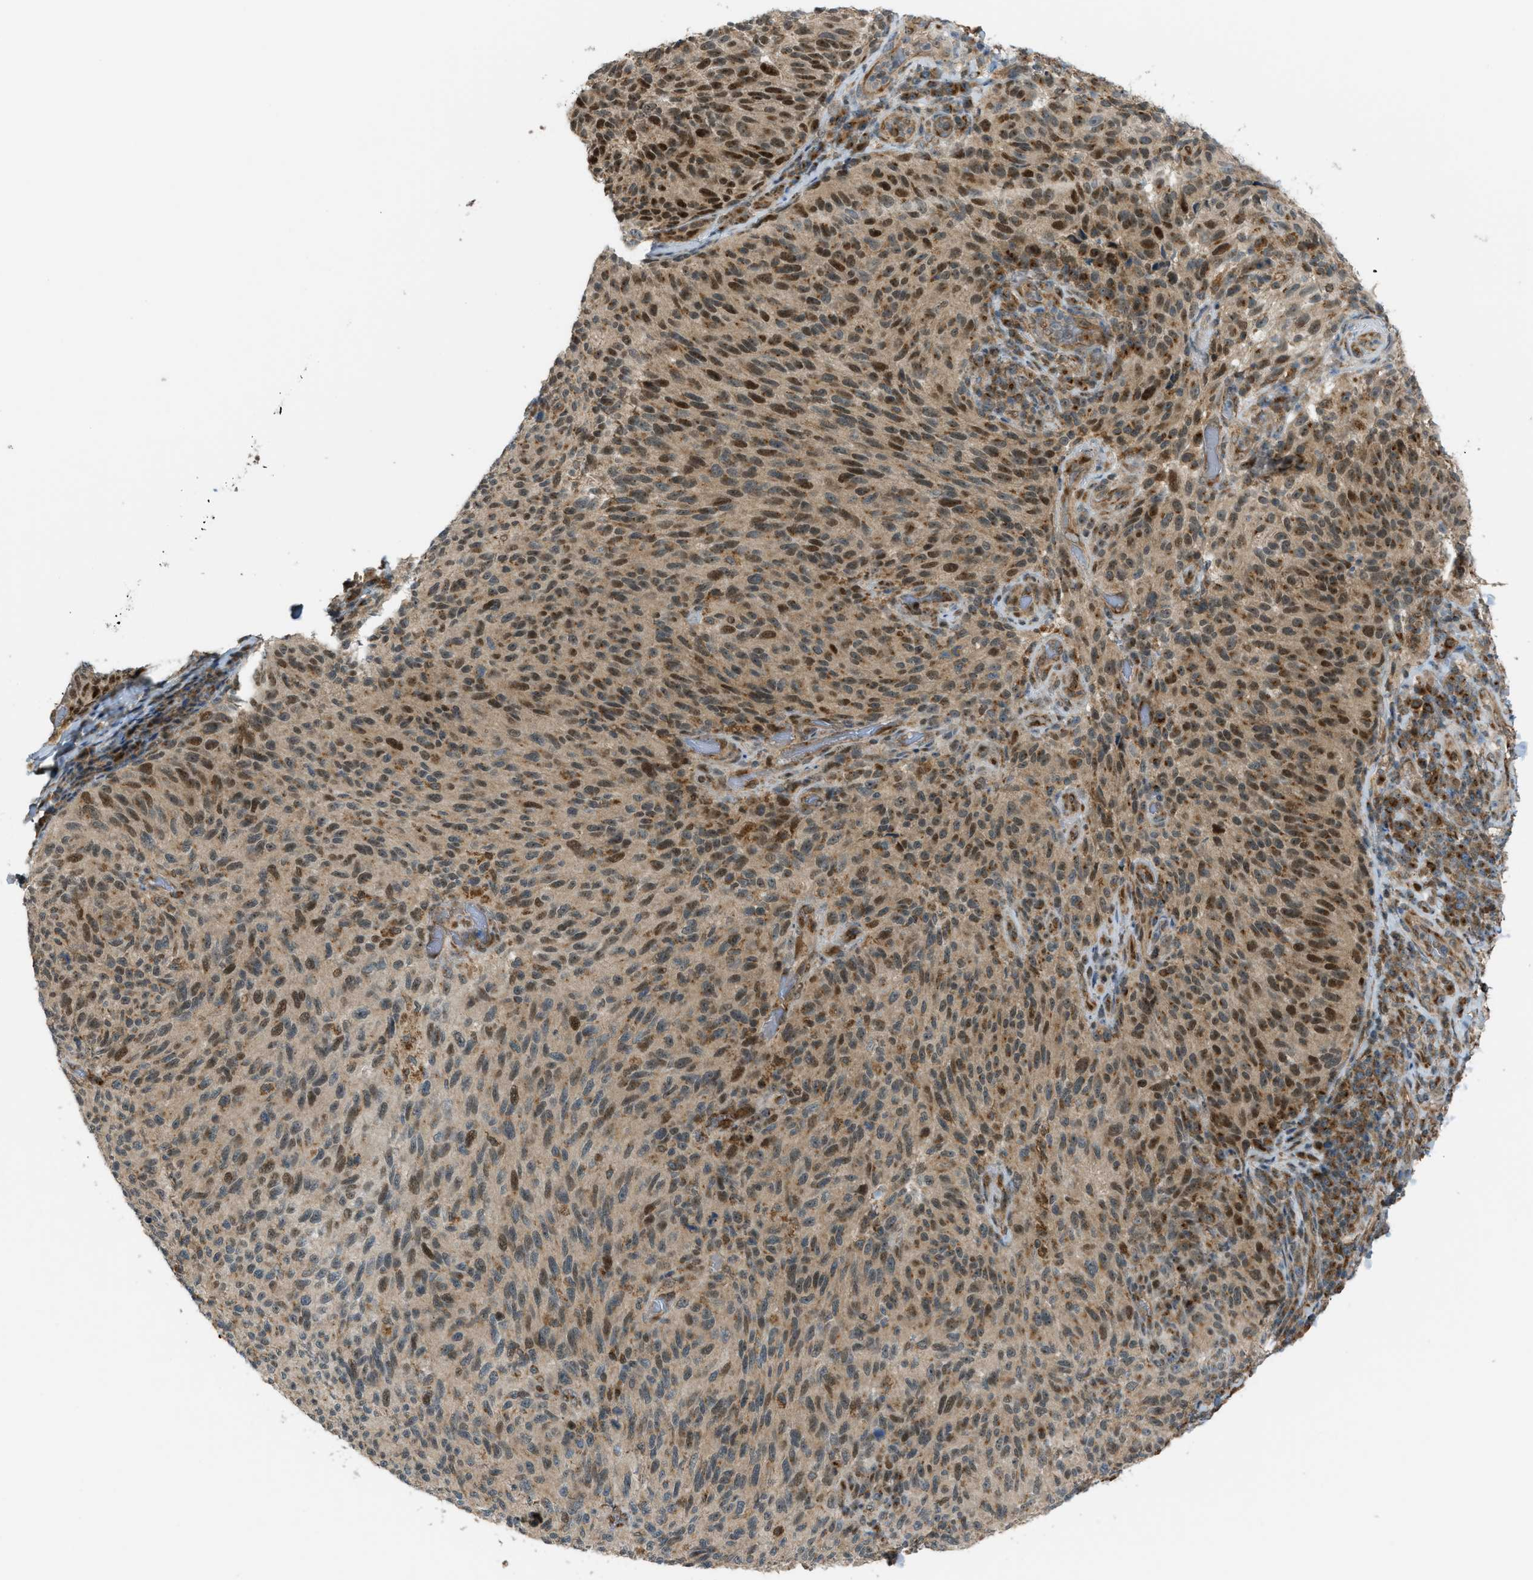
{"staining": {"intensity": "moderate", "quantity": ">75%", "location": "cytoplasmic/membranous,nuclear"}, "tissue": "melanoma", "cell_type": "Tumor cells", "image_type": "cancer", "snomed": [{"axis": "morphology", "description": "Malignant melanoma, NOS"}, {"axis": "topography", "description": "Skin"}], "caption": "Melanoma was stained to show a protein in brown. There is medium levels of moderate cytoplasmic/membranous and nuclear positivity in about >75% of tumor cells.", "gene": "CCDC186", "patient": {"sex": "female", "age": 73}}